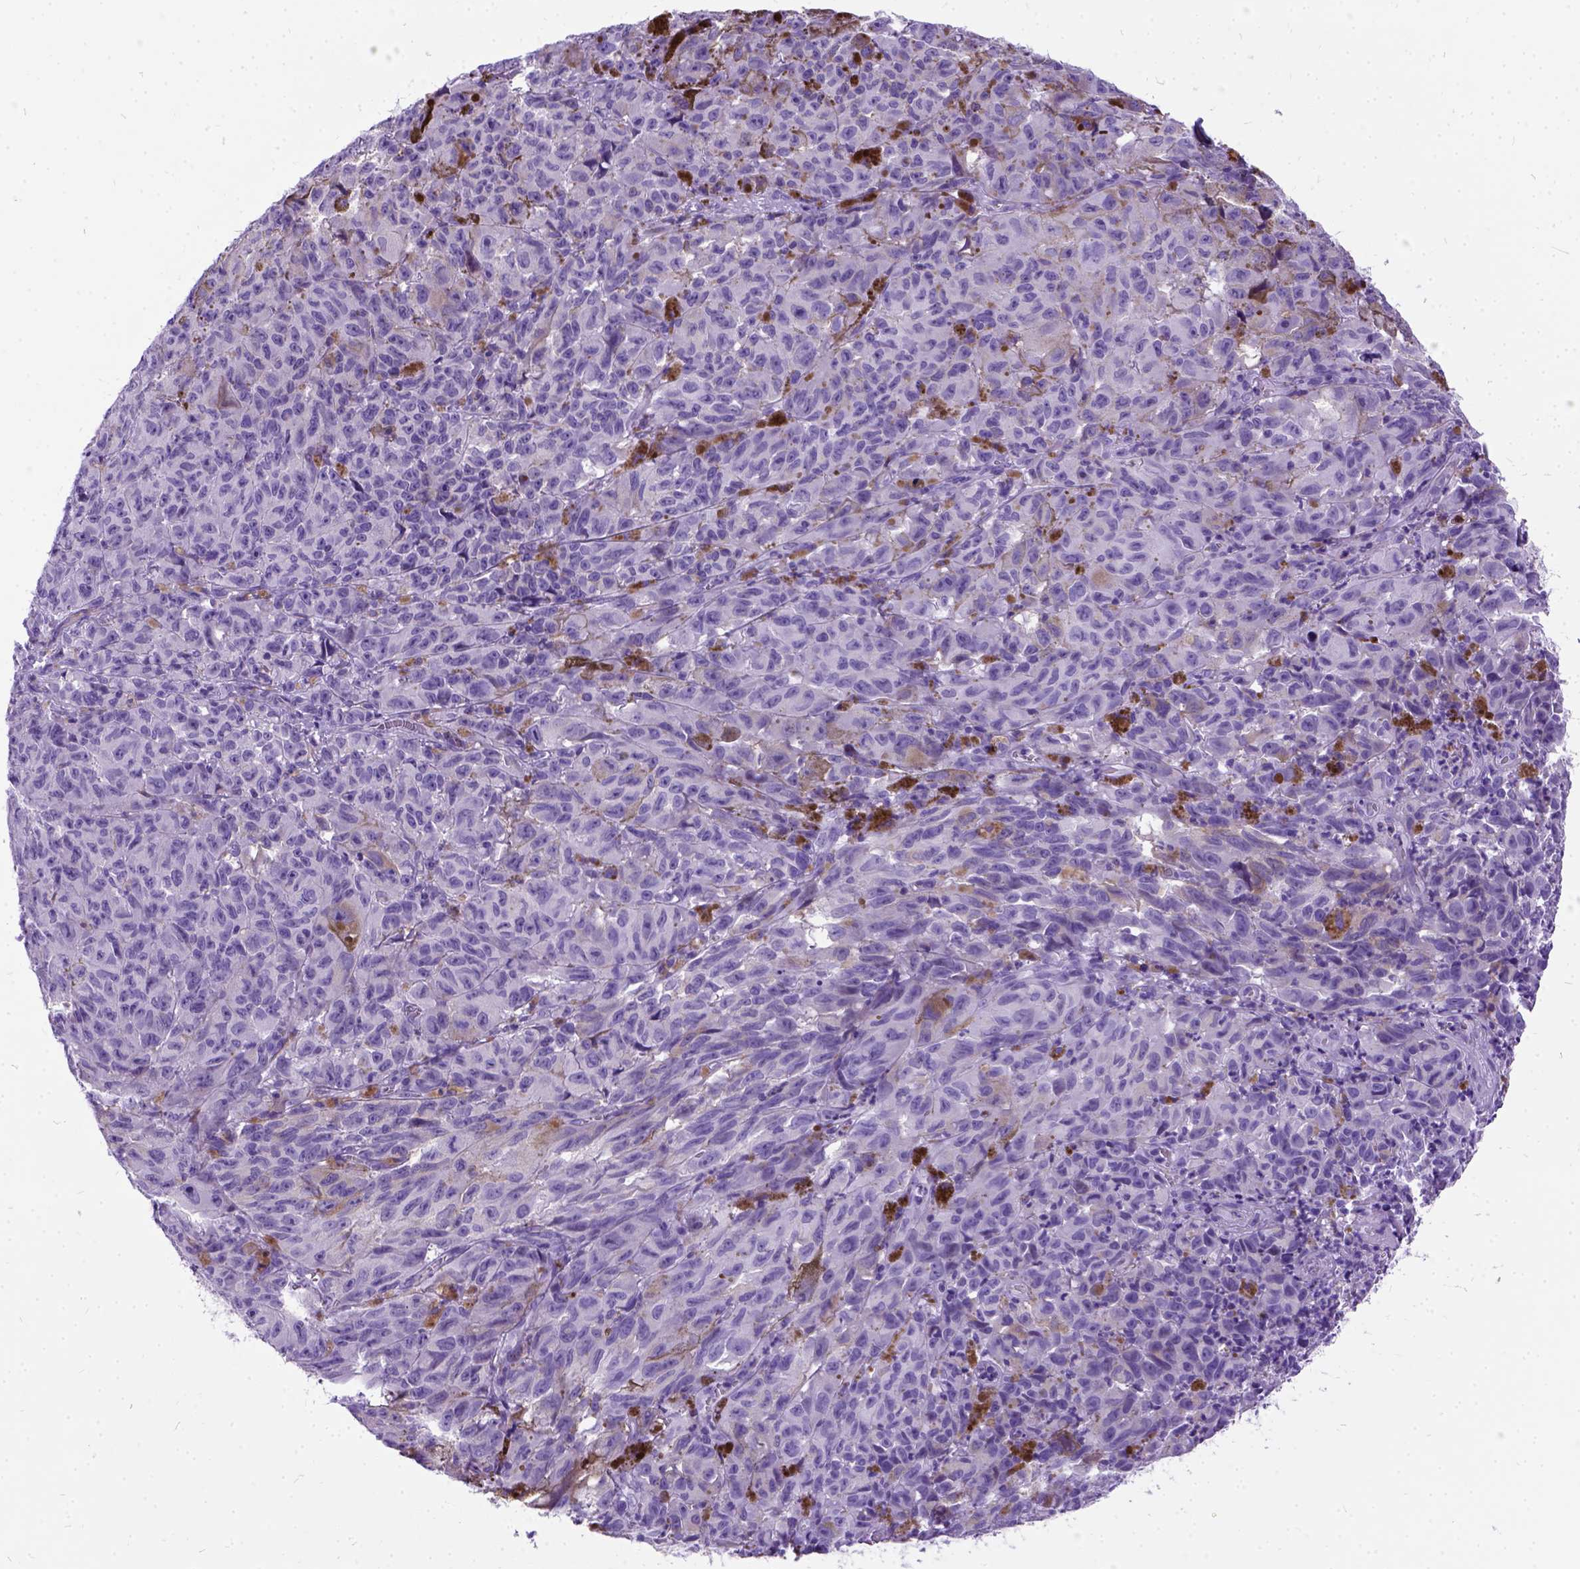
{"staining": {"intensity": "negative", "quantity": "none", "location": "none"}, "tissue": "melanoma", "cell_type": "Tumor cells", "image_type": "cancer", "snomed": [{"axis": "morphology", "description": "Malignant melanoma, NOS"}, {"axis": "topography", "description": "Vulva, labia, clitoris and Bartholin´s gland, NO"}], "caption": "Micrograph shows no significant protein expression in tumor cells of melanoma. (Stains: DAB IHC with hematoxylin counter stain, Microscopy: brightfield microscopy at high magnification).", "gene": "PRG2", "patient": {"sex": "female", "age": 75}}